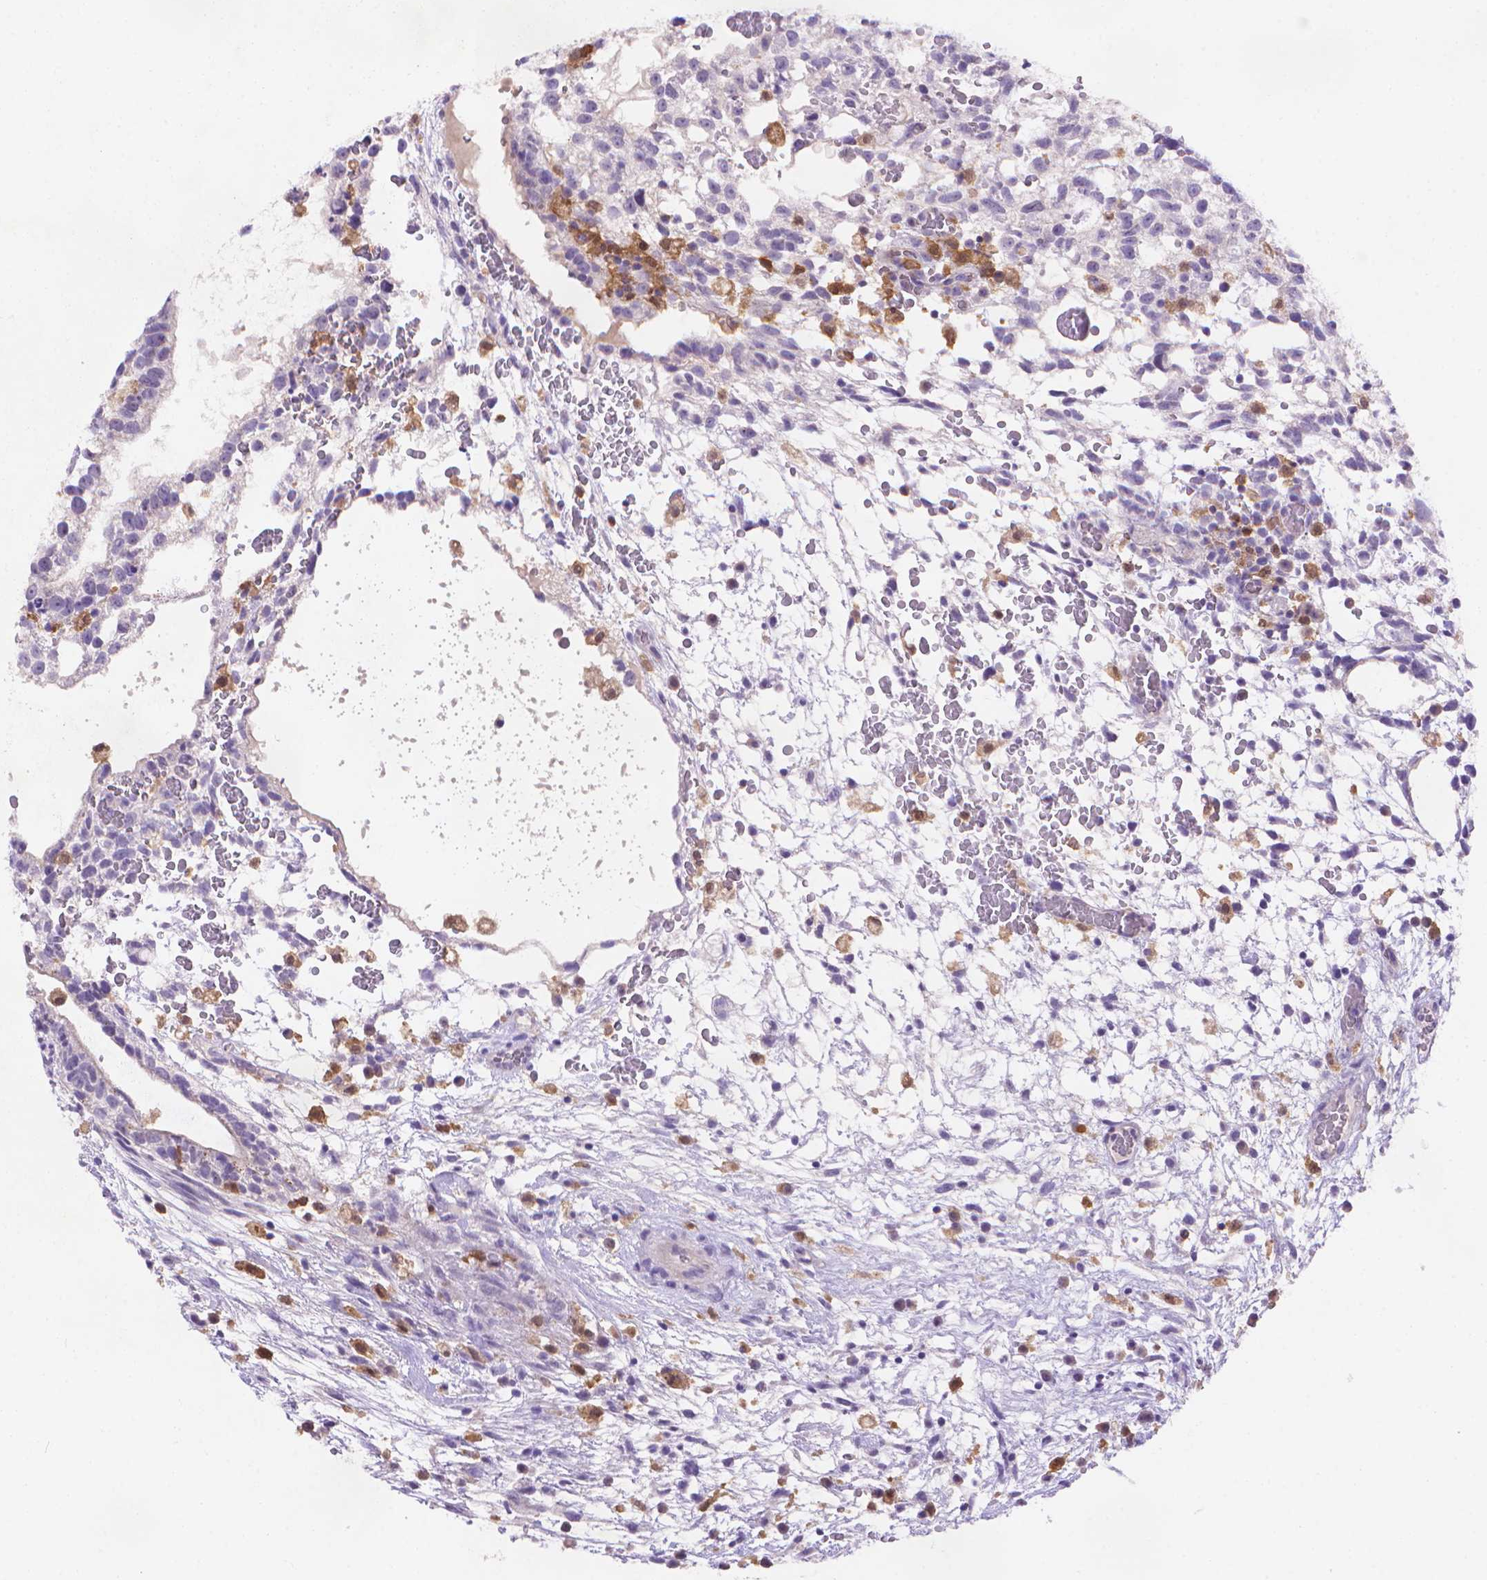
{"staining": {"intensity": "negative", "quantity": "none", "location": "none"}, "tissue": "testis cancer", "cell_type": "Tumor cells", "image_type": "cancer", "snomed": [{"axis": "morphology", "description": "Normal tissue, NOS"}, {"axis": "morphology", "description": "Carcinoma, Embryonal, NOS"}, {"axis": "topography", "description": "Testis"}], "caption": "Immunohistochemical staining of testis embryonal carcinoma exhibits no significant expression in tumor cells.", "gene": "FGD2", "patient": {"sex": "male", "age": 32}}